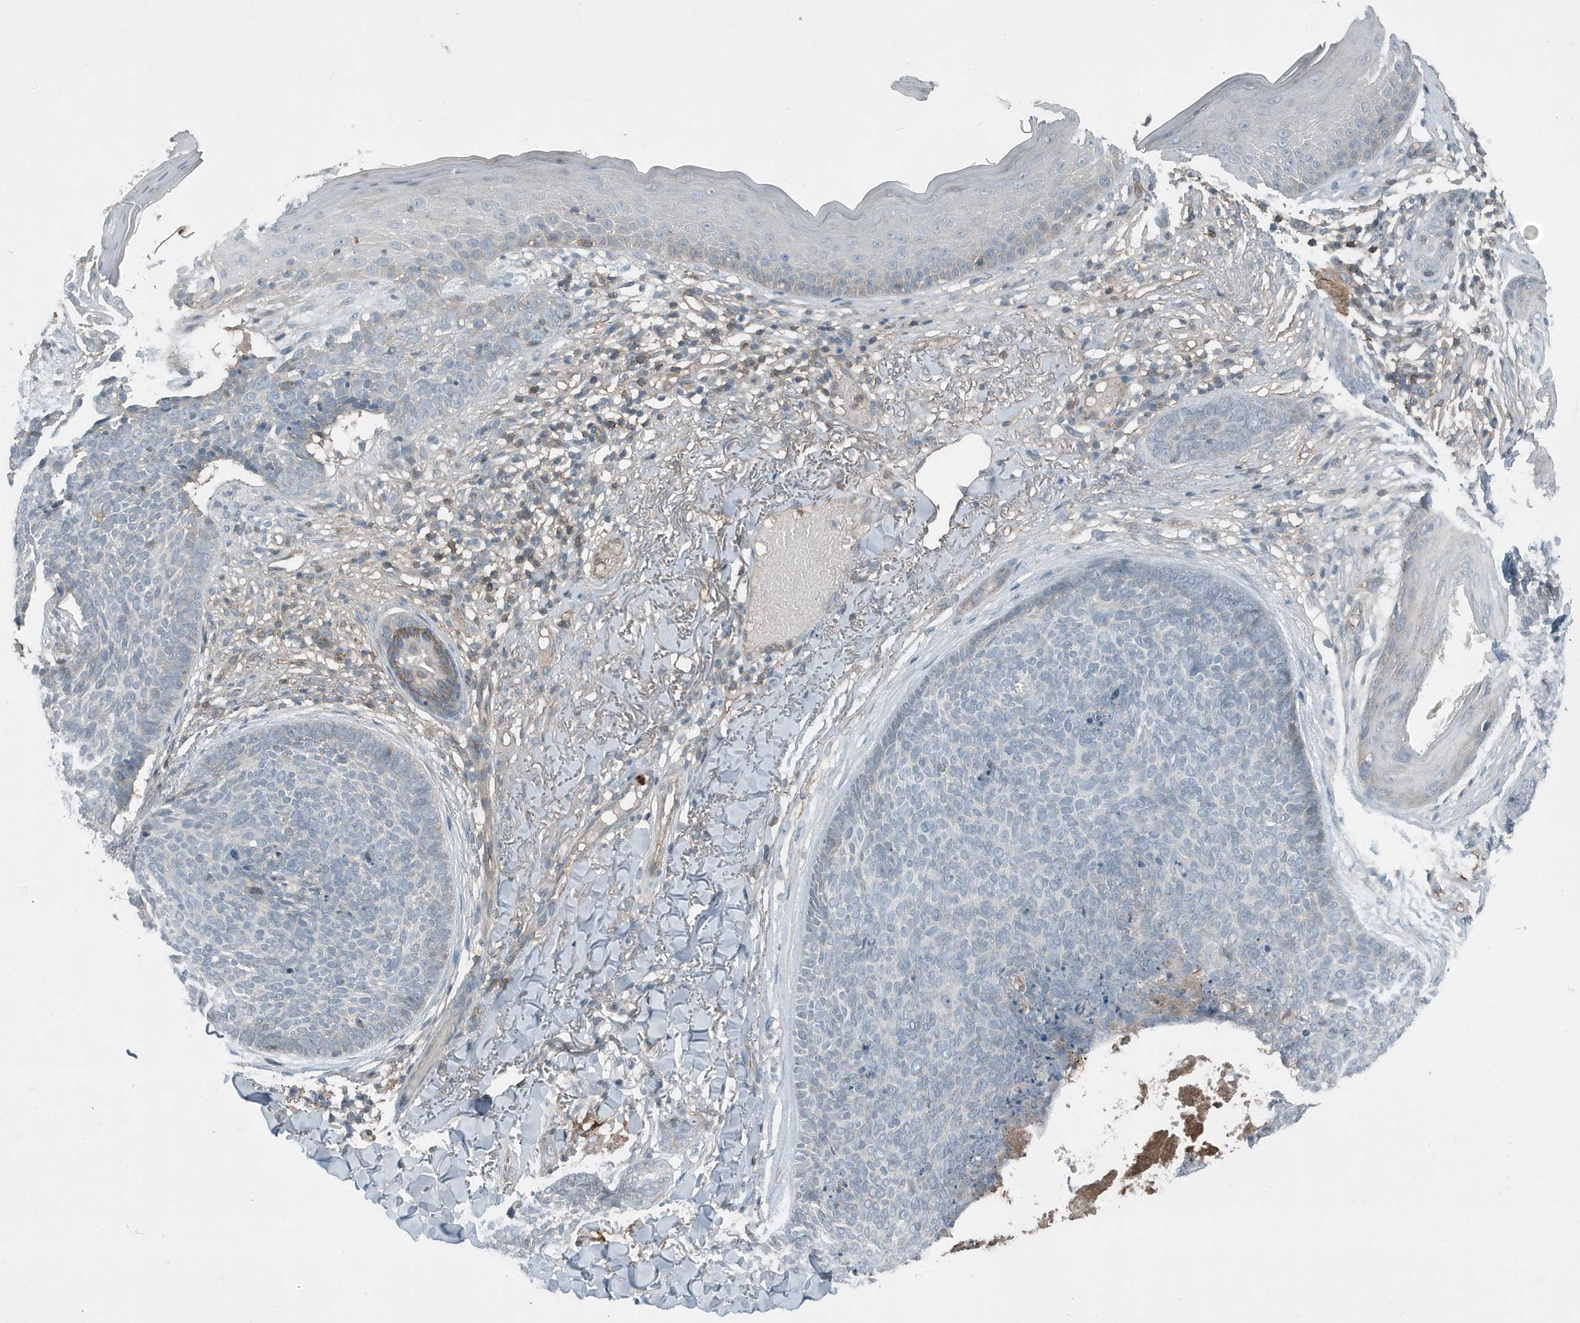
{"staining": {"intensity": "negative", "quantity": "none", "location": "none"}, "tissue": "skin cancer", "cell_type": "Tumor cells", "image_type": "cancer", "snomed": [{"axis": "morphology", "description": "Basal cell carcinoma"}, {"axis": "topography", "description": "Skin"}], "caption": "Tumor cells show no significant protein staining in basal cell carcinoma (skin).", "gene": "DAPP1", "patient": {"sex": "female", "age": 70}}